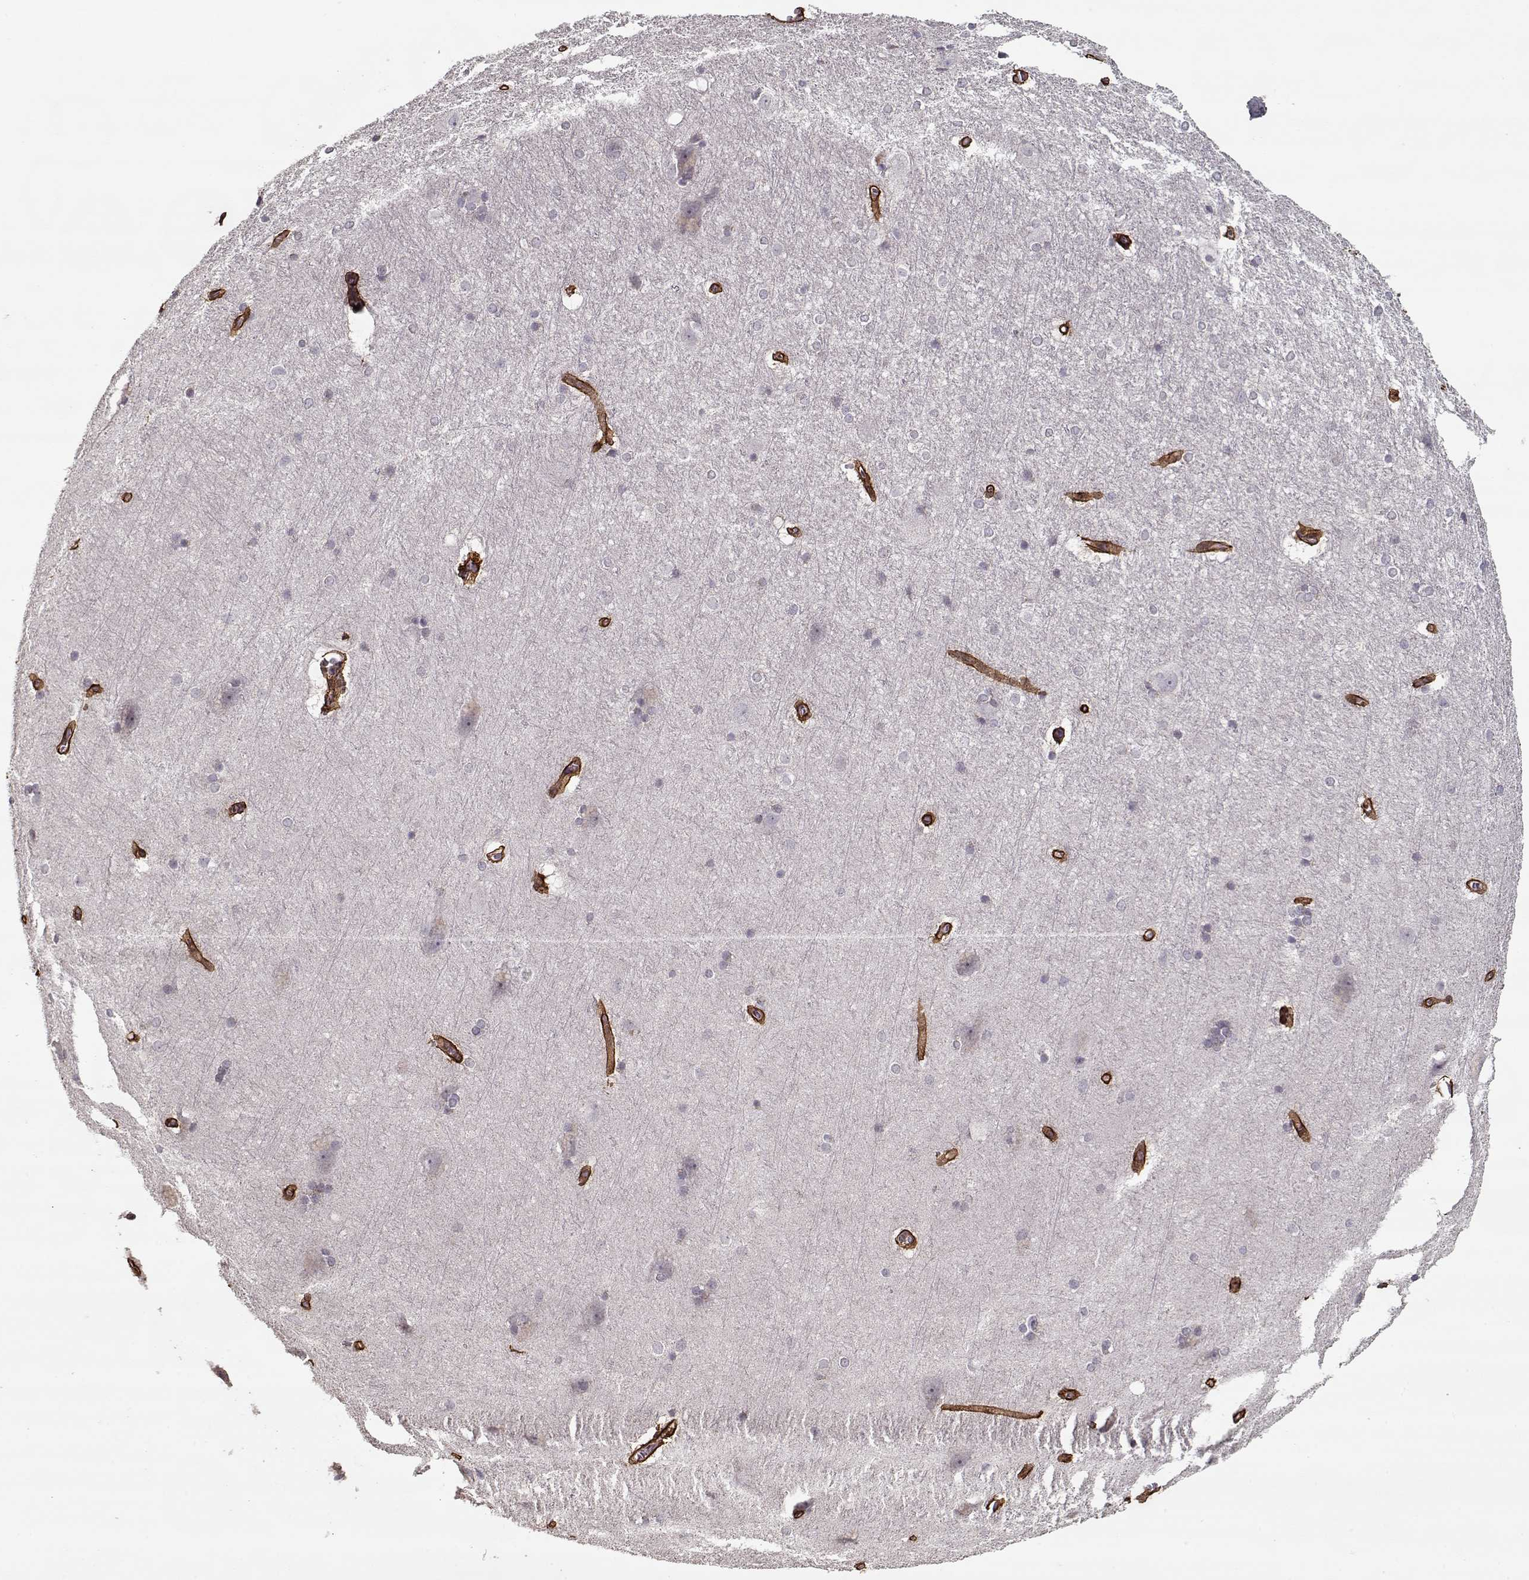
{"staining": {"intensity": "negative", "quantity": "none", "location": "none"}, "tissue": "hippocampus", "cell_type": "Glial cells", "image_type": "normal", "snomed": [{"axis": "morphology", "description": "Normal tissue, NOS"}, {"axis": "topography", "description": "Cerebral cortex"}, {"axis": "topography", "description": "Hippocampus"}], "caption": "Benign hippocampus was stained to show a protein in brown. There is no significant expression in glial cells. (Brightfield microscopy of DAB IHC at high magnification).", "gene": "LAMA2", "patient": {"sex": "female", "age": 19}}